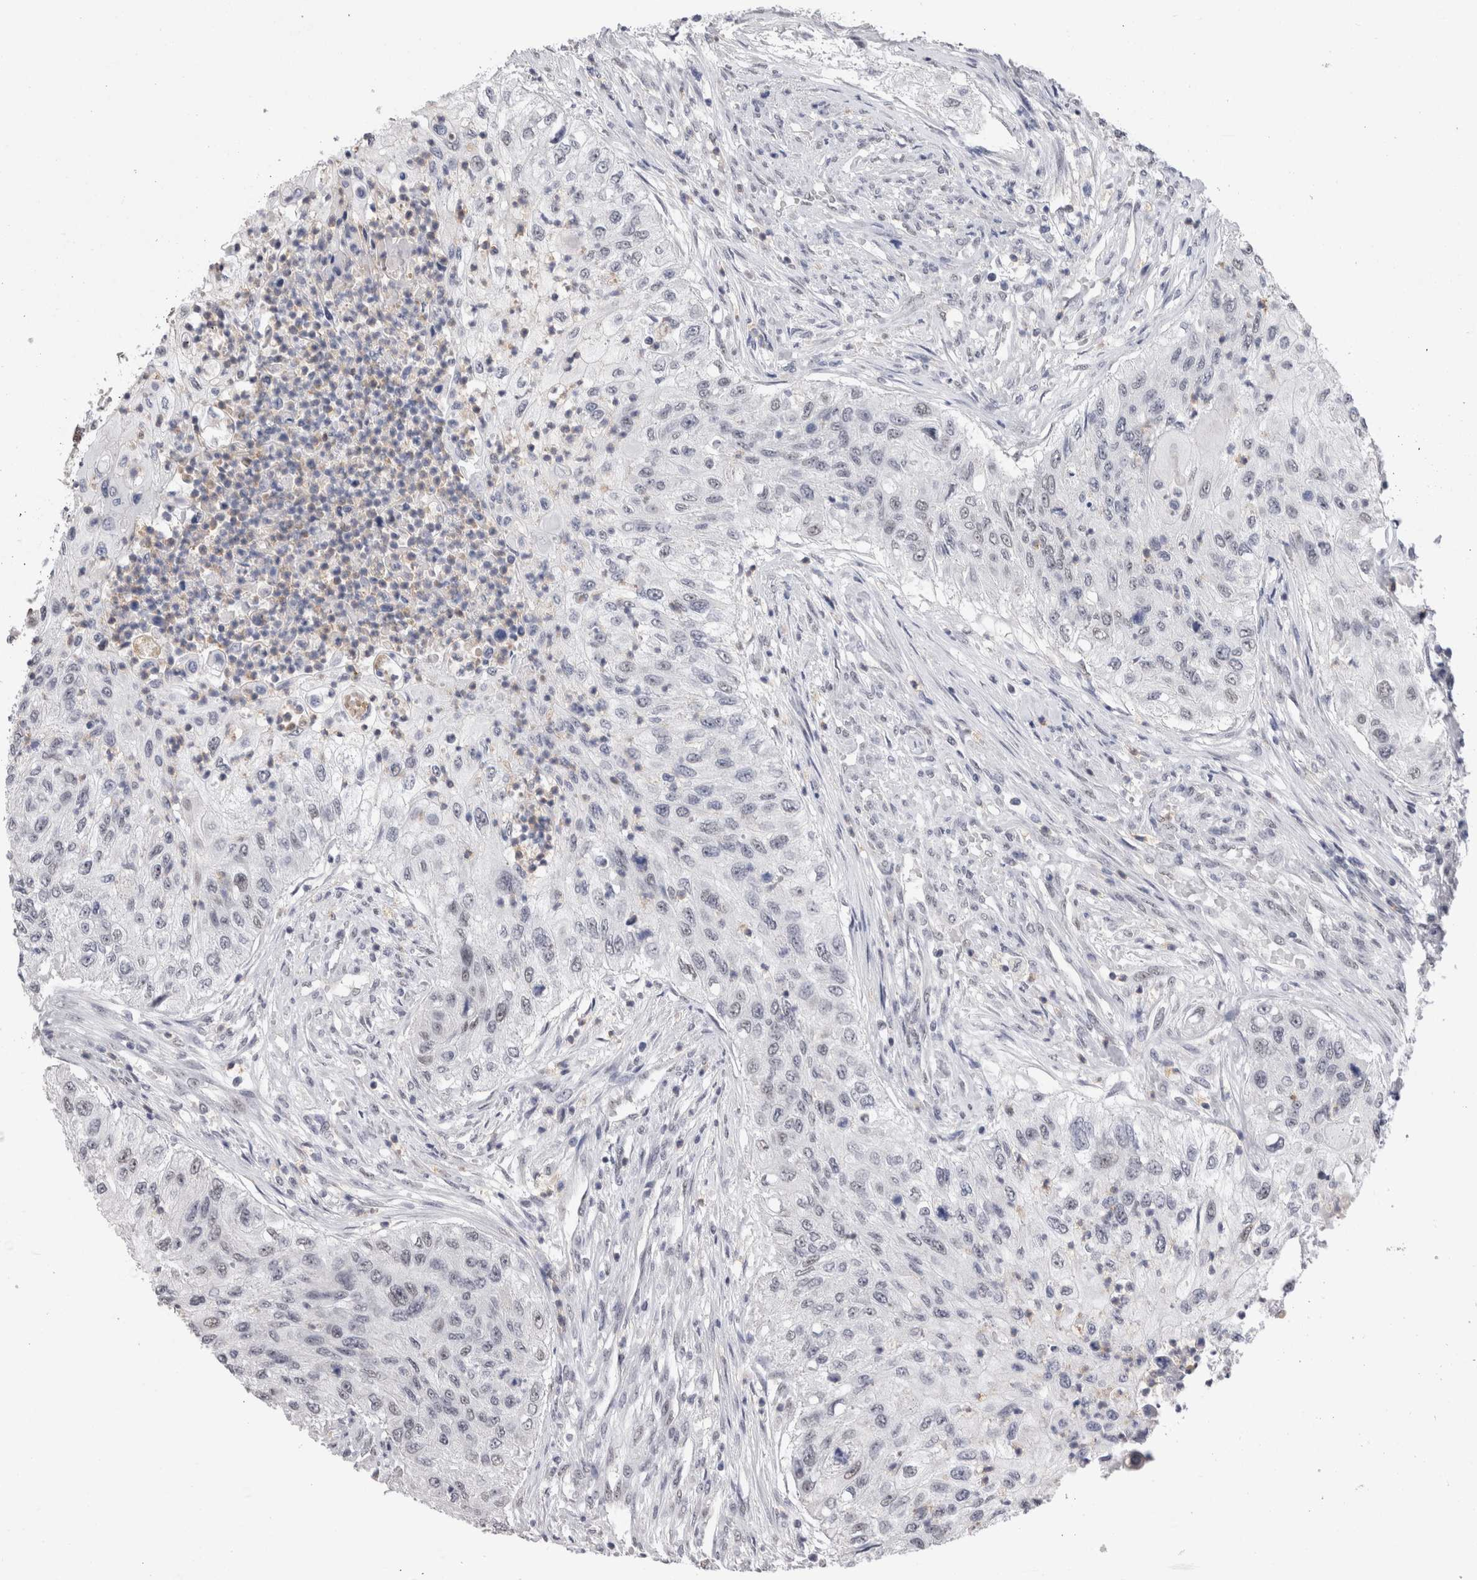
{"staining": {"intensity": "negative", "quantity": "none", "location": "none"}, "tissue": "urothelial cancer", "cell_type": "Tumor cells", "image_type": "cancer", "snomed": [{"axis": "morphology", "description": "Urothelial carcinoma, High grade"}, {"axis": "topography", "description": "Urinary bladder"}], "caption": "Human urothelial carcinoma (high-grade) stained for a protein using immunohistochemistry (IHC) shows no expression in tumor cells.", "gene": "RBM6", "patient": {"sex": "female", "age": 60}}